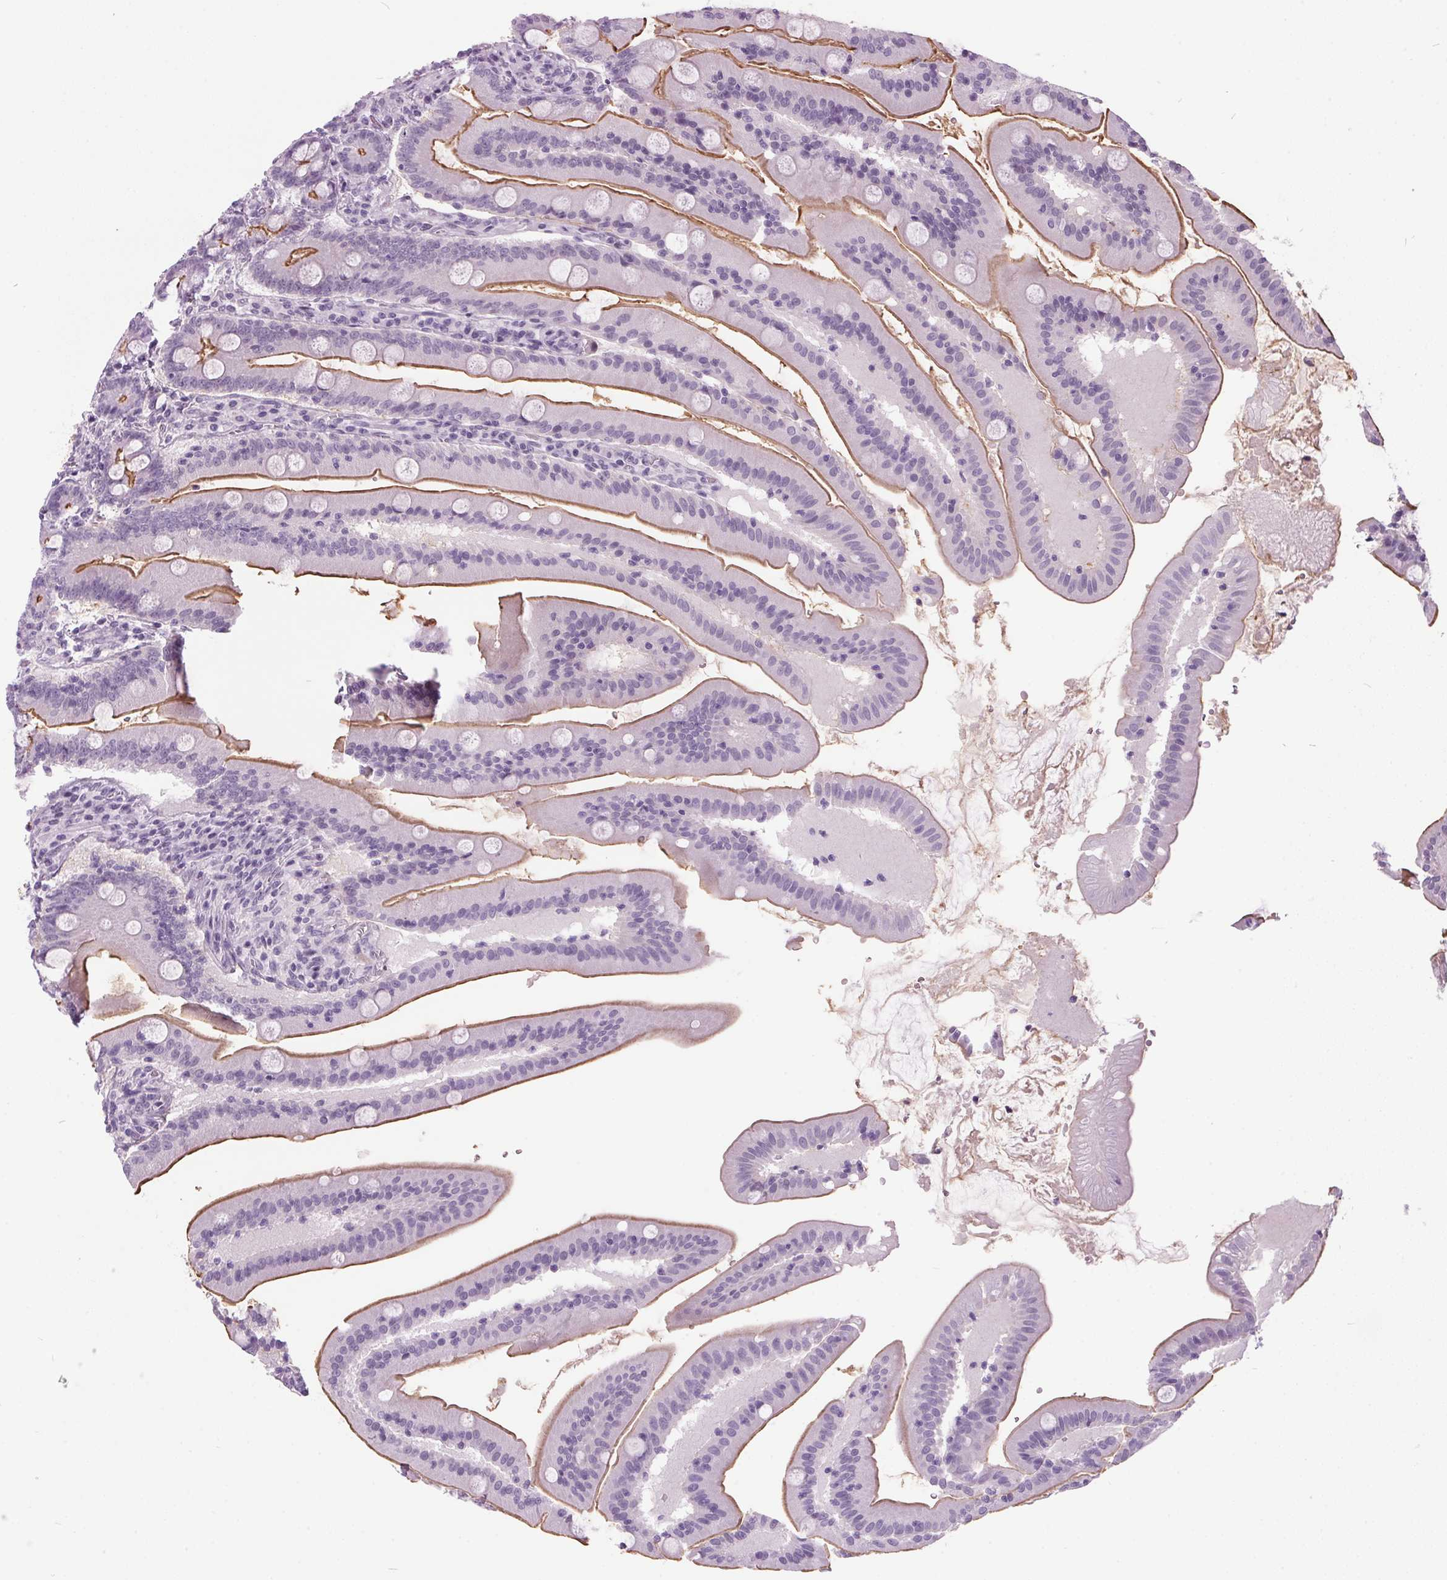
{"staining": {"intensity": "moderate", "quantity": "25%-75%", "location": "cytoplasmic/membranous"}, "tissue": "small intestine", "cell_type": "Glandular cells", "image_type": "normal", "snomed": [{"axis": "morphology", "description": "Normal tissue, NOS"}, {"axis": "topography", "description": "Small intestine"}], "caption": "The micrograph shows a brown stain indicating the presence of a protein in the cytoplasmic/membranous of glandular cells in small intestine. The staining was performed using DAB, with brown indicating positive protein expression. Nuclei are stained blue with hematoxylin.", "gene": "ODAD2", "patient": {"sex": "male", "age": 37}}